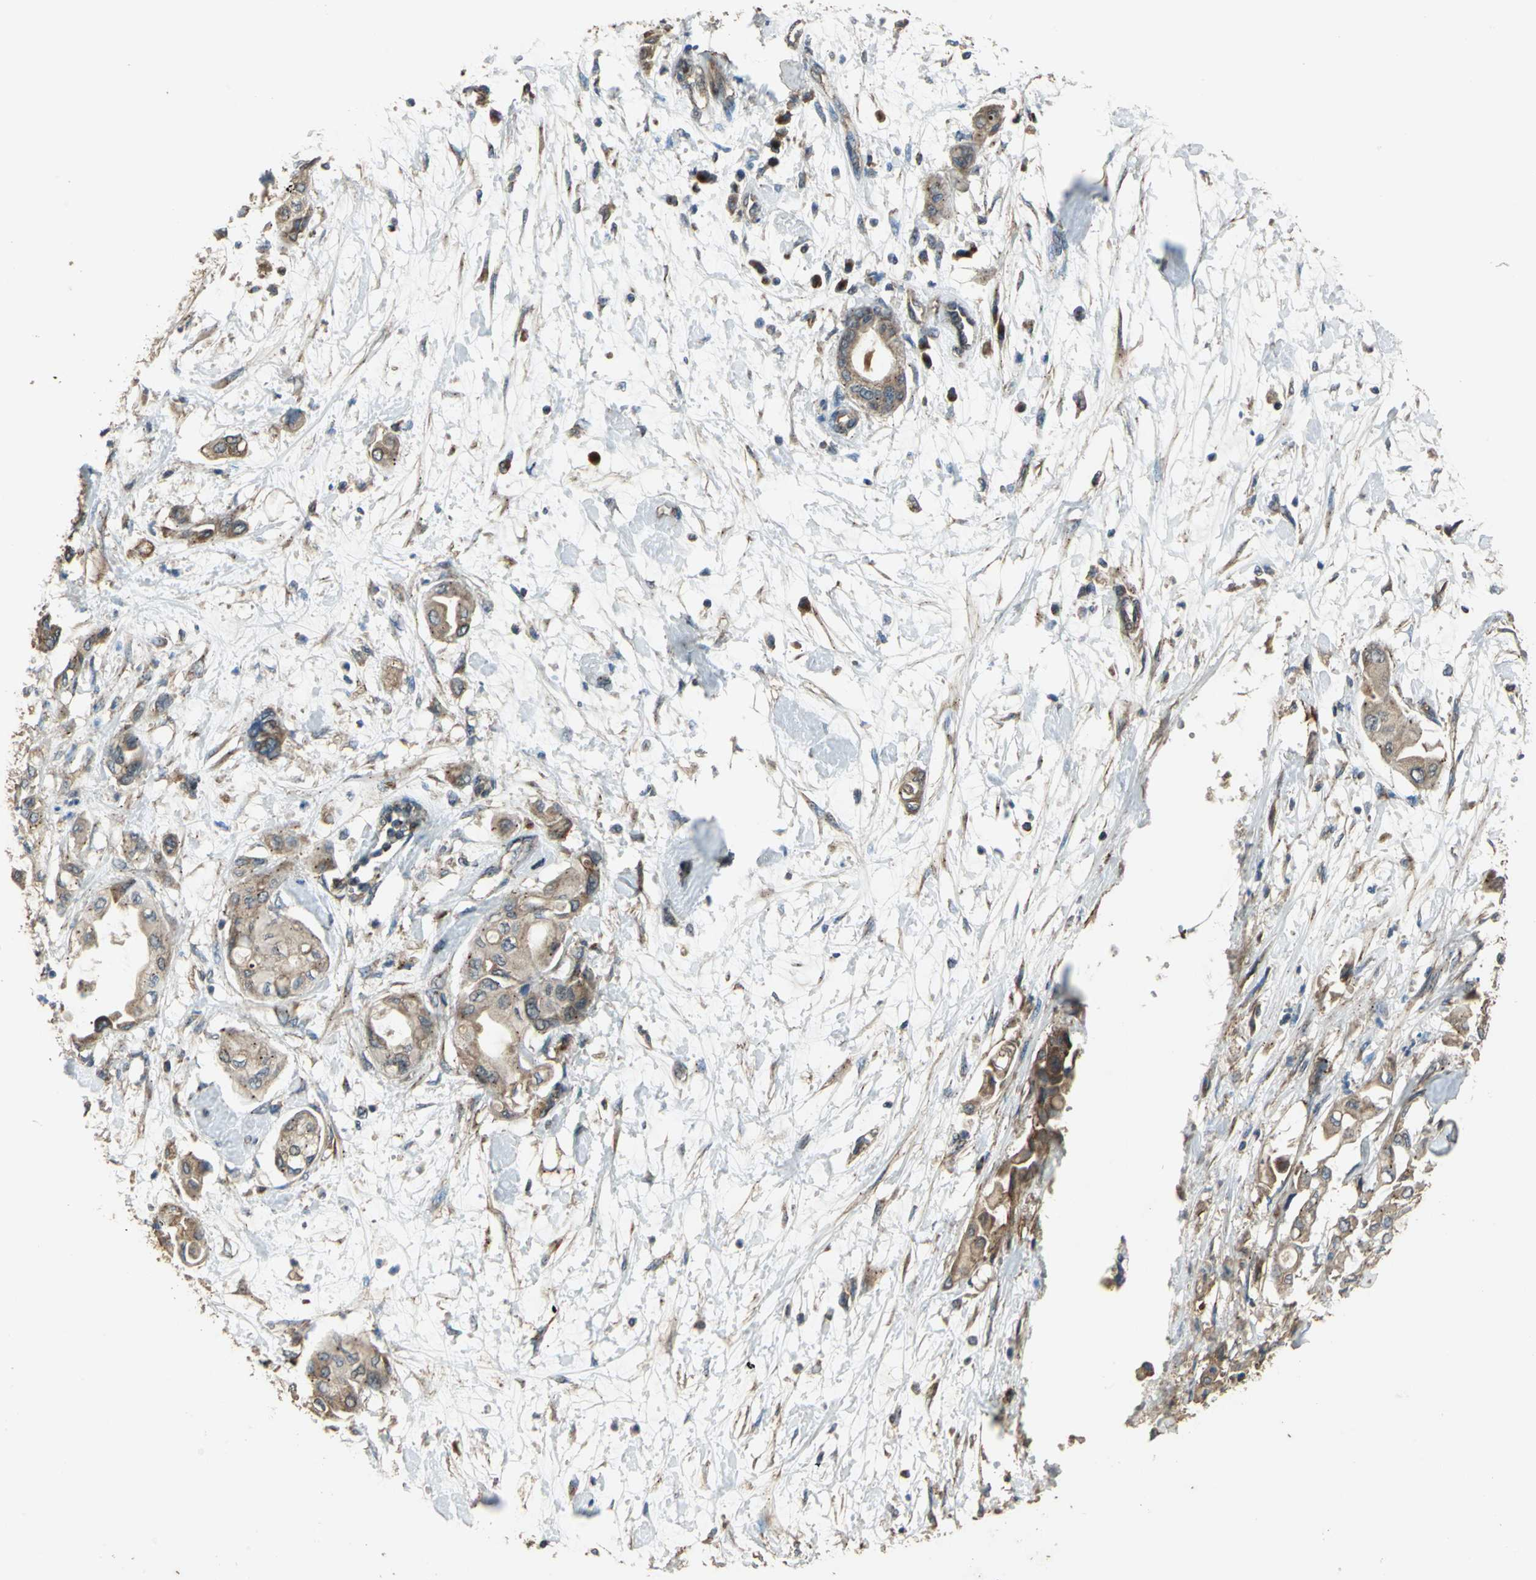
{"staining": {"intensity": "moderate", "quantity": ">75%", "location": "cytoplasmic/membranous"}, "tissue": "pancreatic cancer", "cell_type": "Tumor cells", "image_type": "cancer", "snomed": [{"axis": "morphology", "description": "Adenocarcinoma, NOS"}, {"axis": "morphology", "description": "Adenocarcinoma, metastatic, NOS"}, {"axis": "topography", "description": "Lymph node"}, {"axis": "topography", "description": "Pancreas"}, {"axis": "topography", "description": "Duodenum"}], "caption": "Approximately >75% of tumor cells in pancreatic metastatic adenocarcinoma reveal moderate cytoplasmic/membranous protein positivity as visualized by brown immunohistochemical staining.", "gene": "POLRMT", "patient": {"sex": "female", "age": 64}}